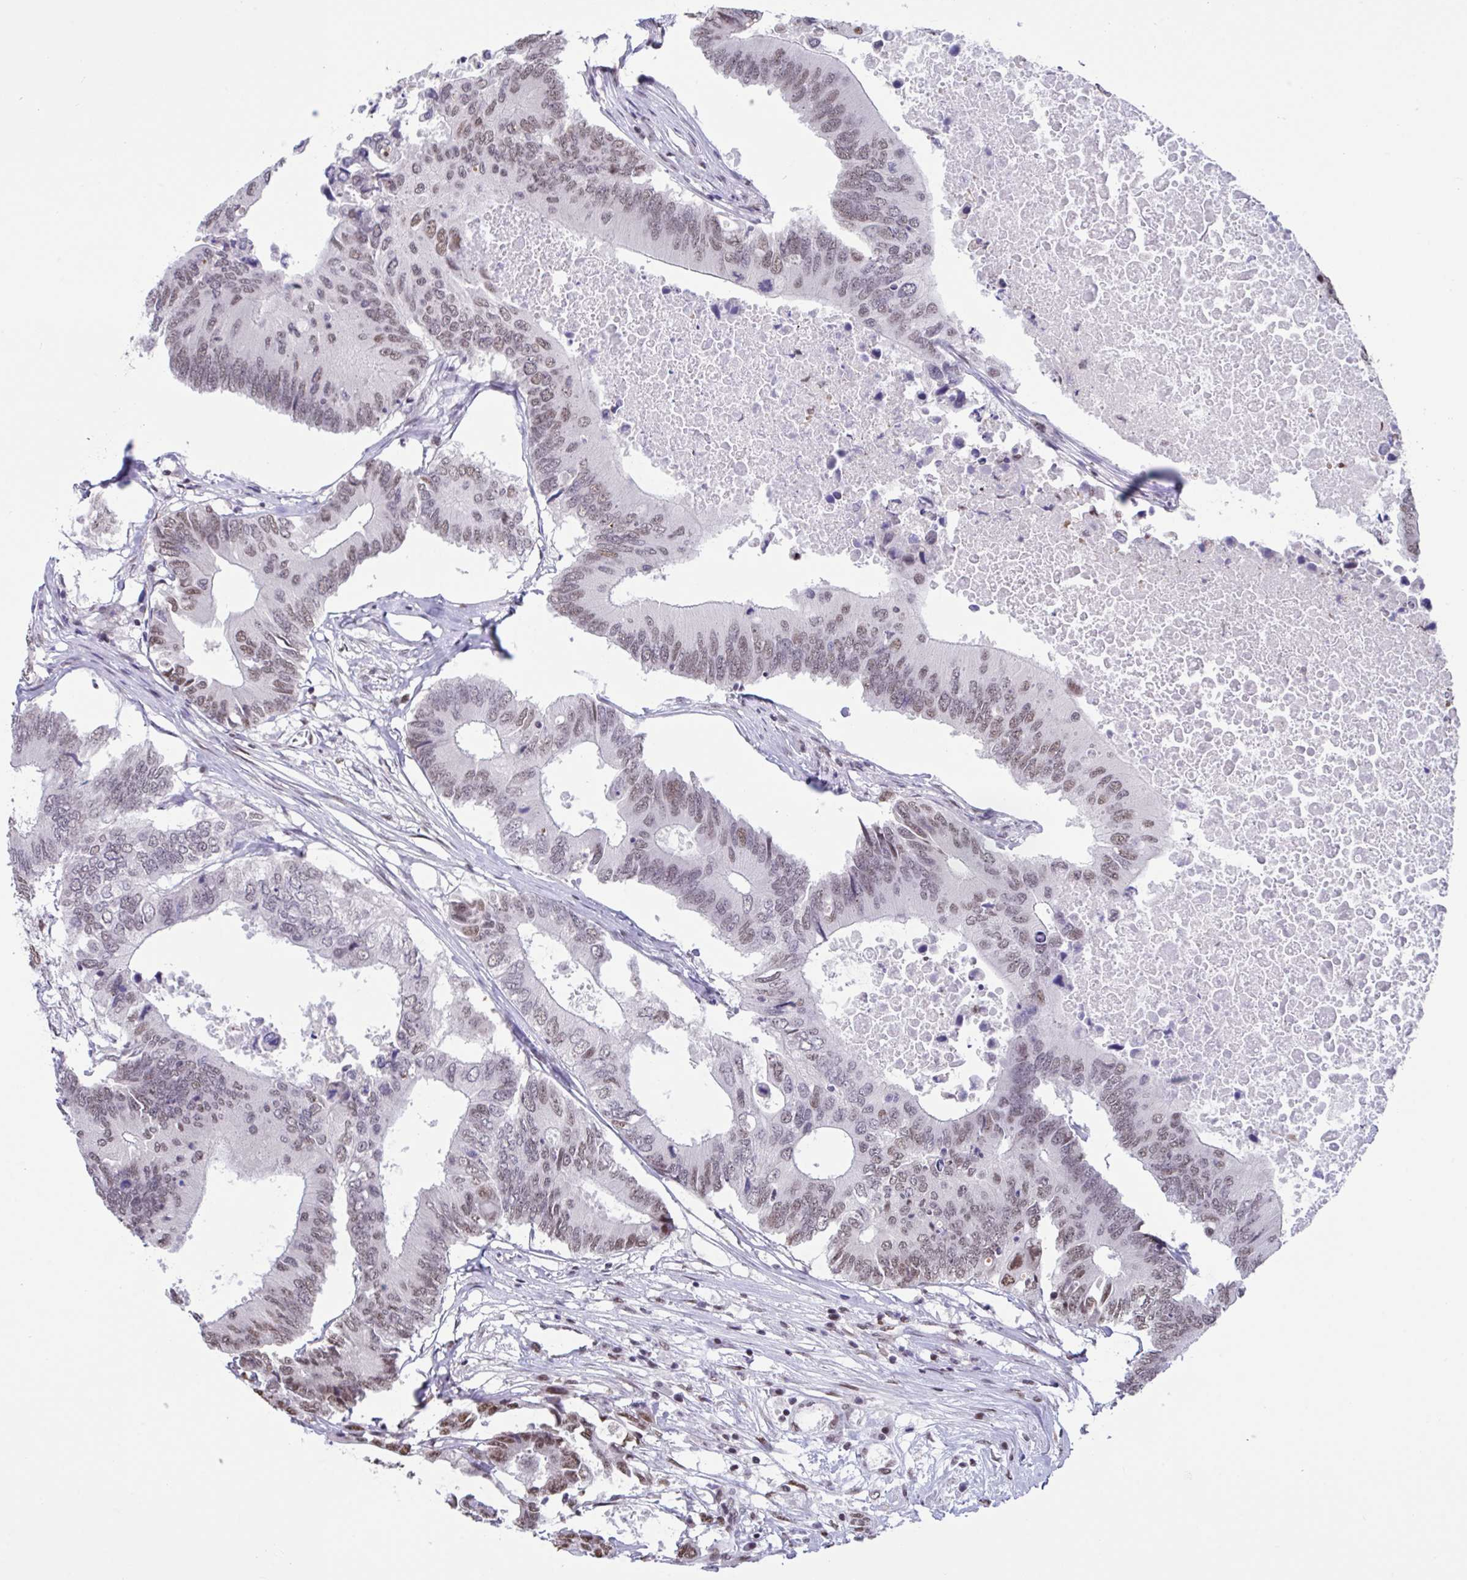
{"staining": {"intensity": "moderate", "quantity": ">75%", "location": "nuclear"}, "tissue": "colorectal cancer", "cell_type": "Tumor cells", "image_type": "cancer", "snomed": [{"axis": "morphology", "description": "Adenocarcinoma, NOS"}, {"axis": "topography", "description": "Colon"}], "caption": "DAB immunohistochemical staining of colorectal cancer displays moderate nuclear protein expression in about >75% of tumor cells. The staining was performed using DAB, with brown indicating positive protein expression. Nuclei are stained blue with hematoxylin.", "gene": "HNRNPDL", "patient": {"sex": "male", "age": 71}}